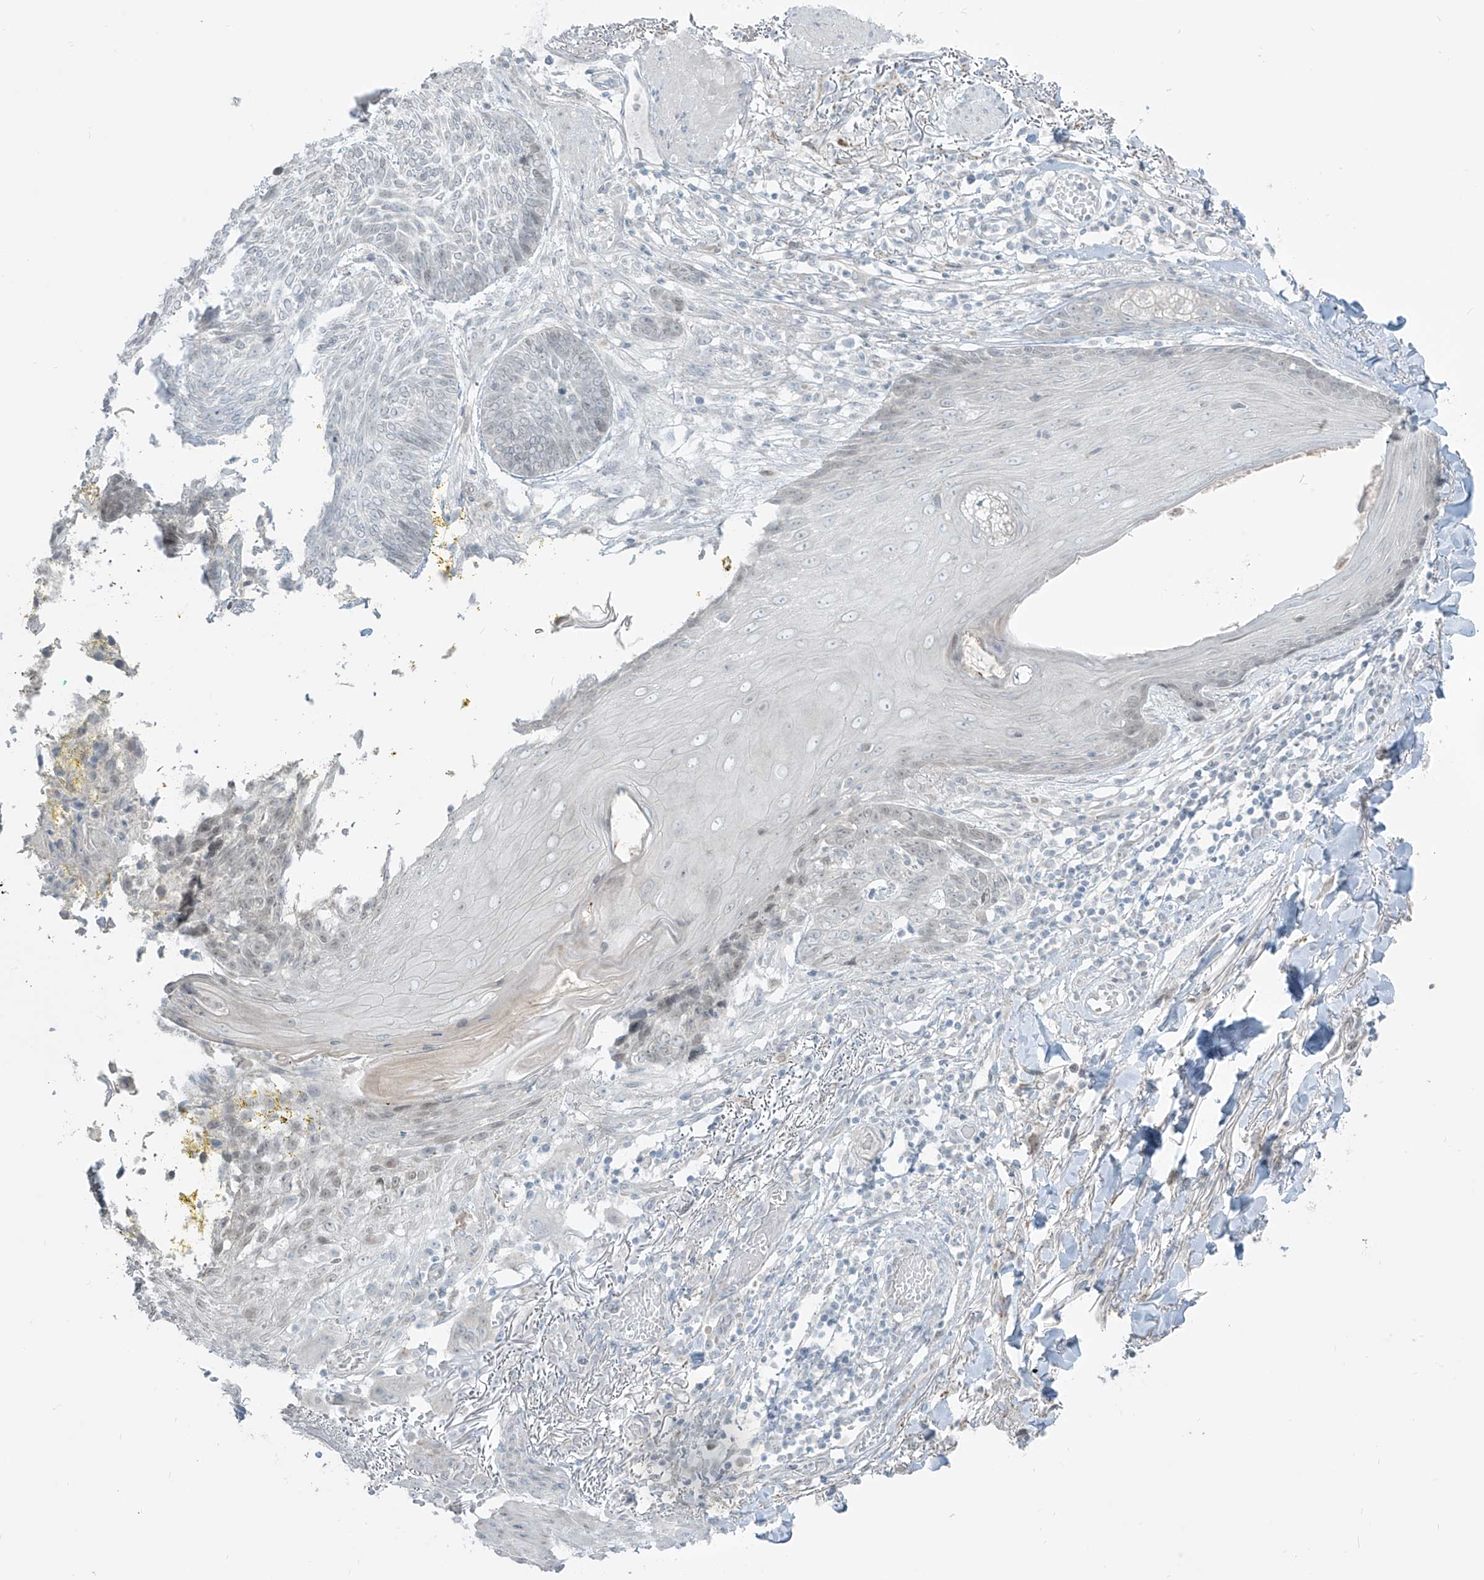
{"staining": {"intensity": "negative", "quantity": "none", "location": "none"}, "tissue": "skin cancer", "cell_type": "Tumor cells", "image_type": "cancer", "snomed": [{"axis": "morphology", "description": "Normal tissue, NOS"}, {"axis": "morphology", "description": "Basal cell carcinoma"}, {"axis": "topography", "description": "Skin"}], "caption": "DAB (3,3'-diaminobenzidine) immunohistochemical staining of skin basal cell carcinoma demonstrates no significant expression in tumor cells.", "gene": "PRDM6", "patient": {"sex": "male", "age": 64}}